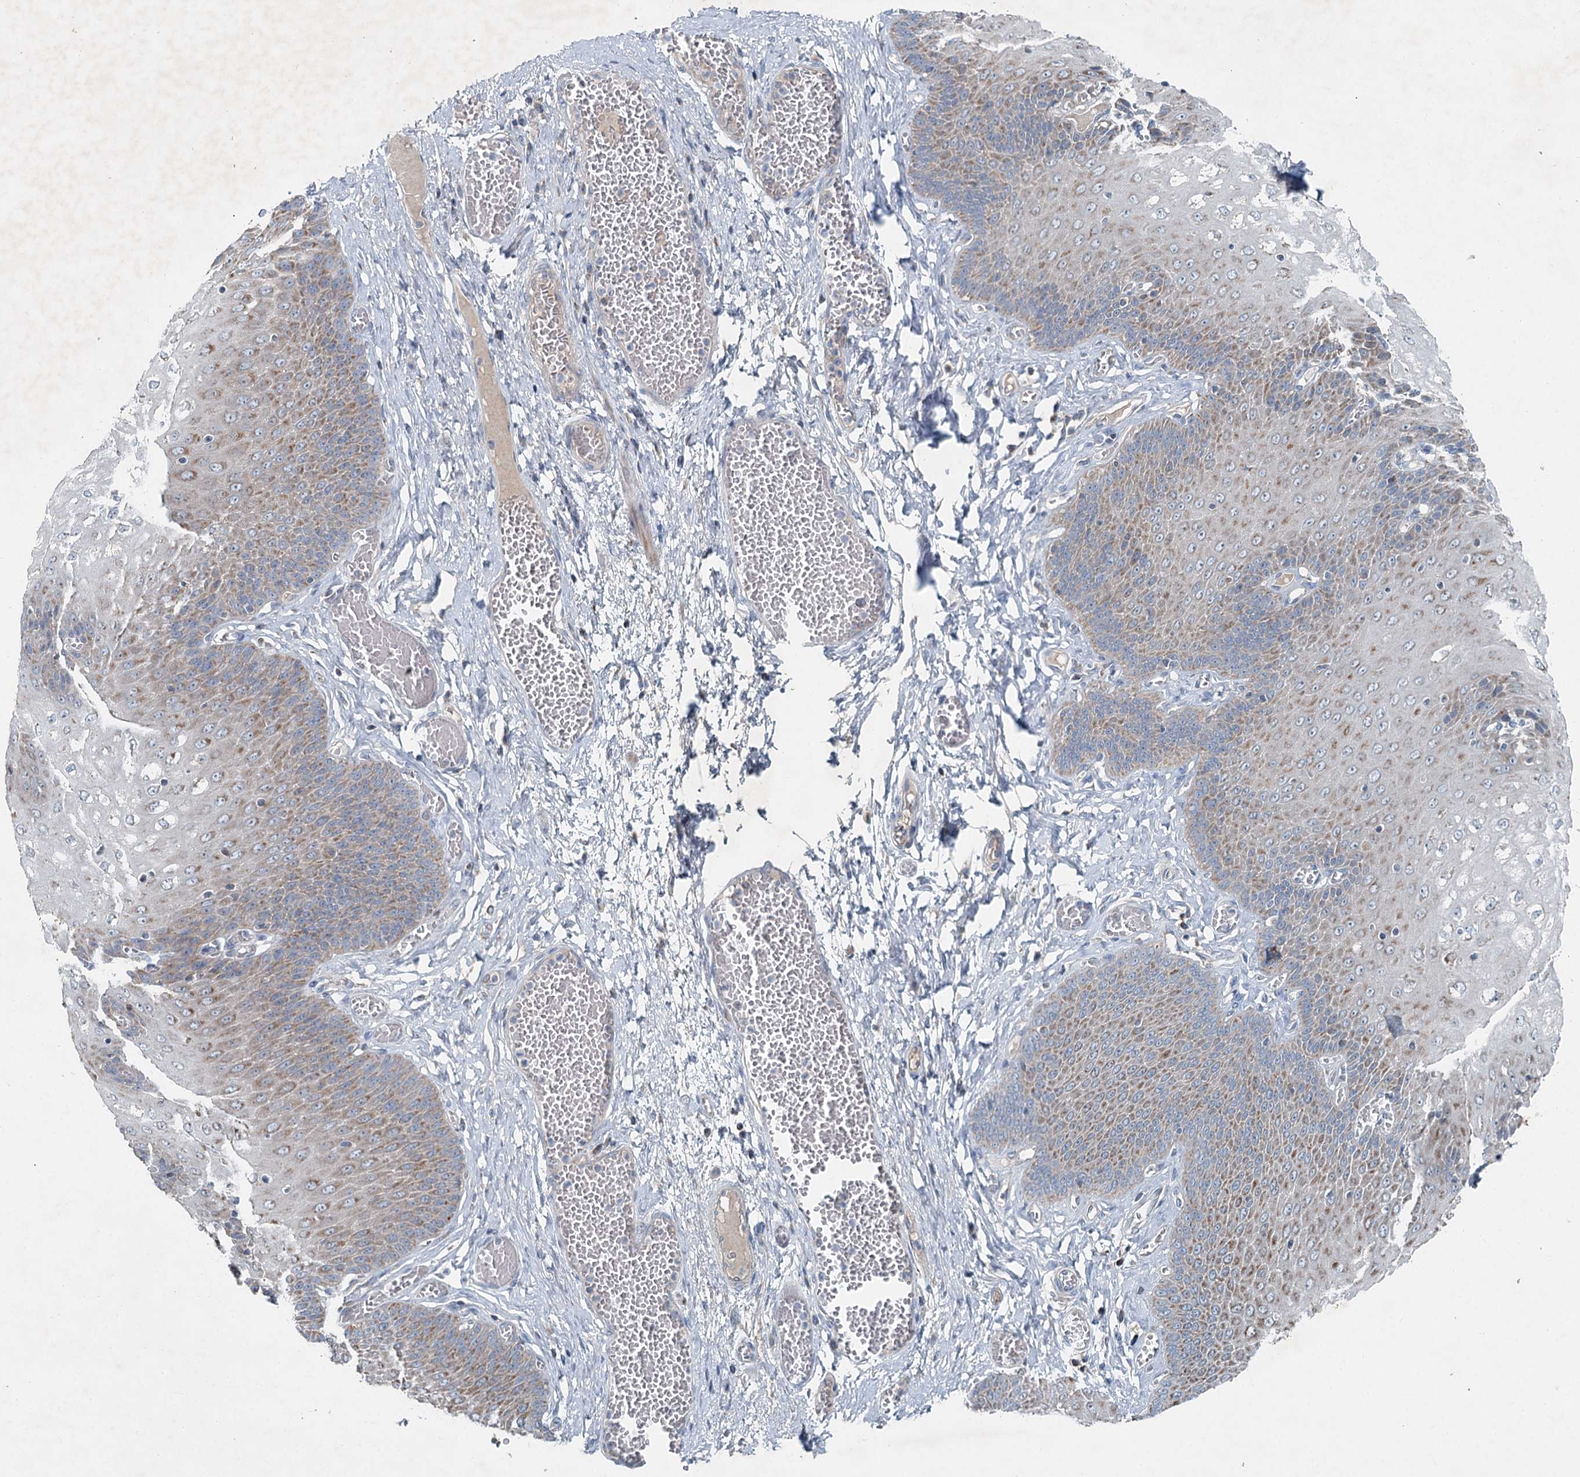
{"staining": {"intensity": "moderate", "quantity": ">75%", "location": "cytoplasmic/membranous"}, "tissue": "esophagus", "cell_type": "Squamous epithelial cells", "image_type": "normal", "snomed": [{"axis": "morphology", "description": "Normal tissue, NOS"}, {"axis": "topography", "description": "Esophagus"}], "caption": "Unremarkable esophagus demonstrates moderate cytoplasmic/membranous positivity in approximately >75% of squamous epithelial cells.", "gene": "CHCHD5", "patient": {"sex": "male", "age": 60}}